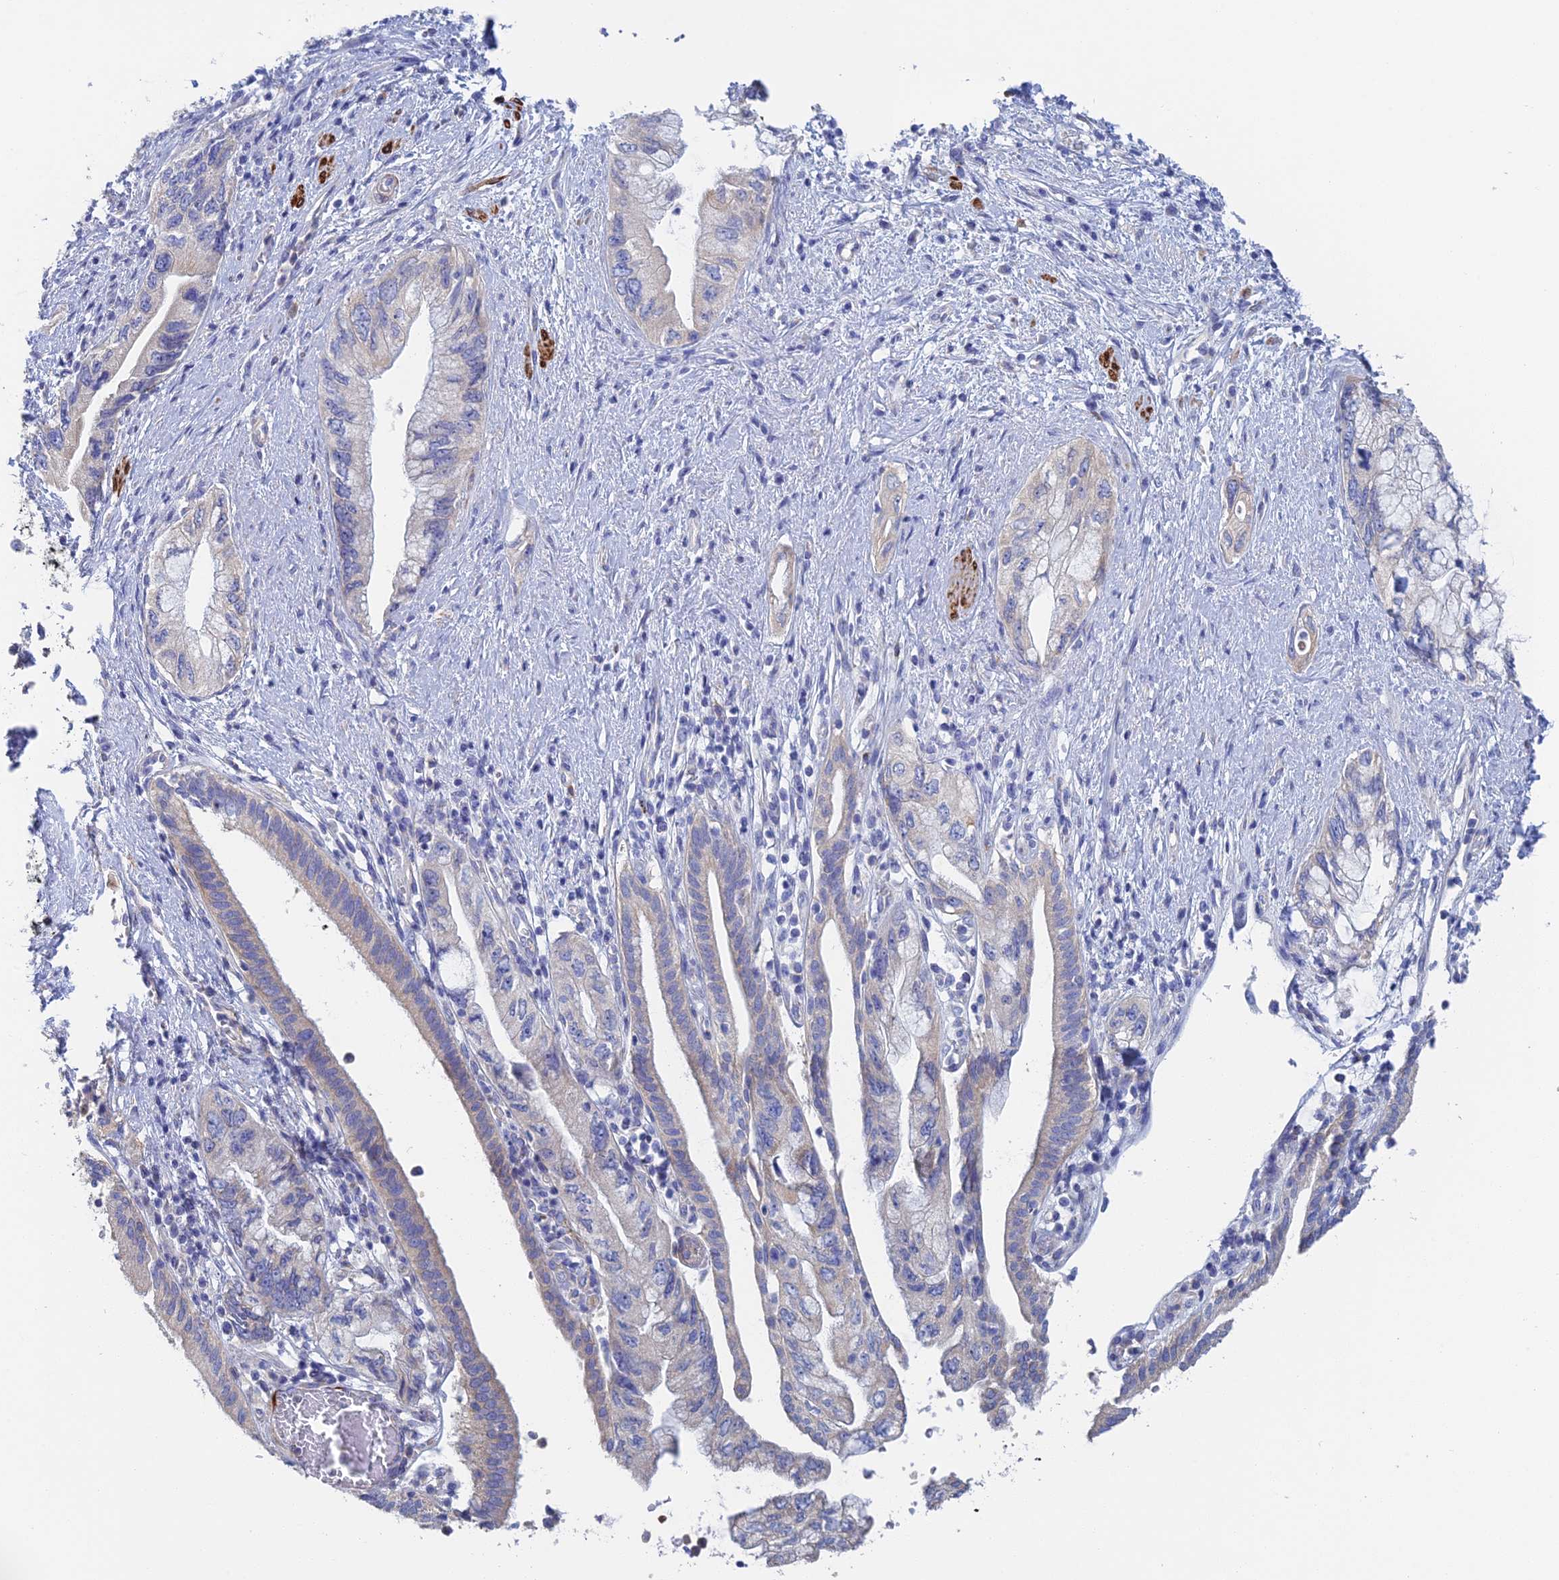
{"staining": {"intensity": "negative", "quantity": "none", "location": "none"}, "tissue": "pancreatic cancer", "cell_type": "Tumor cells", "image_type": "cancer", "snomed": [{"axis": "morphology", "description": "Adenocarcinoma, NOS"}, {"axis": "topography", "description": "Pancreas"}], "caption": "Micrograph shows no significant protein expression in tumor cells of pancreatic adenocarcinoma.", "gene": "PCDHA8", "patient": {"sex": "female", "age": 73}}